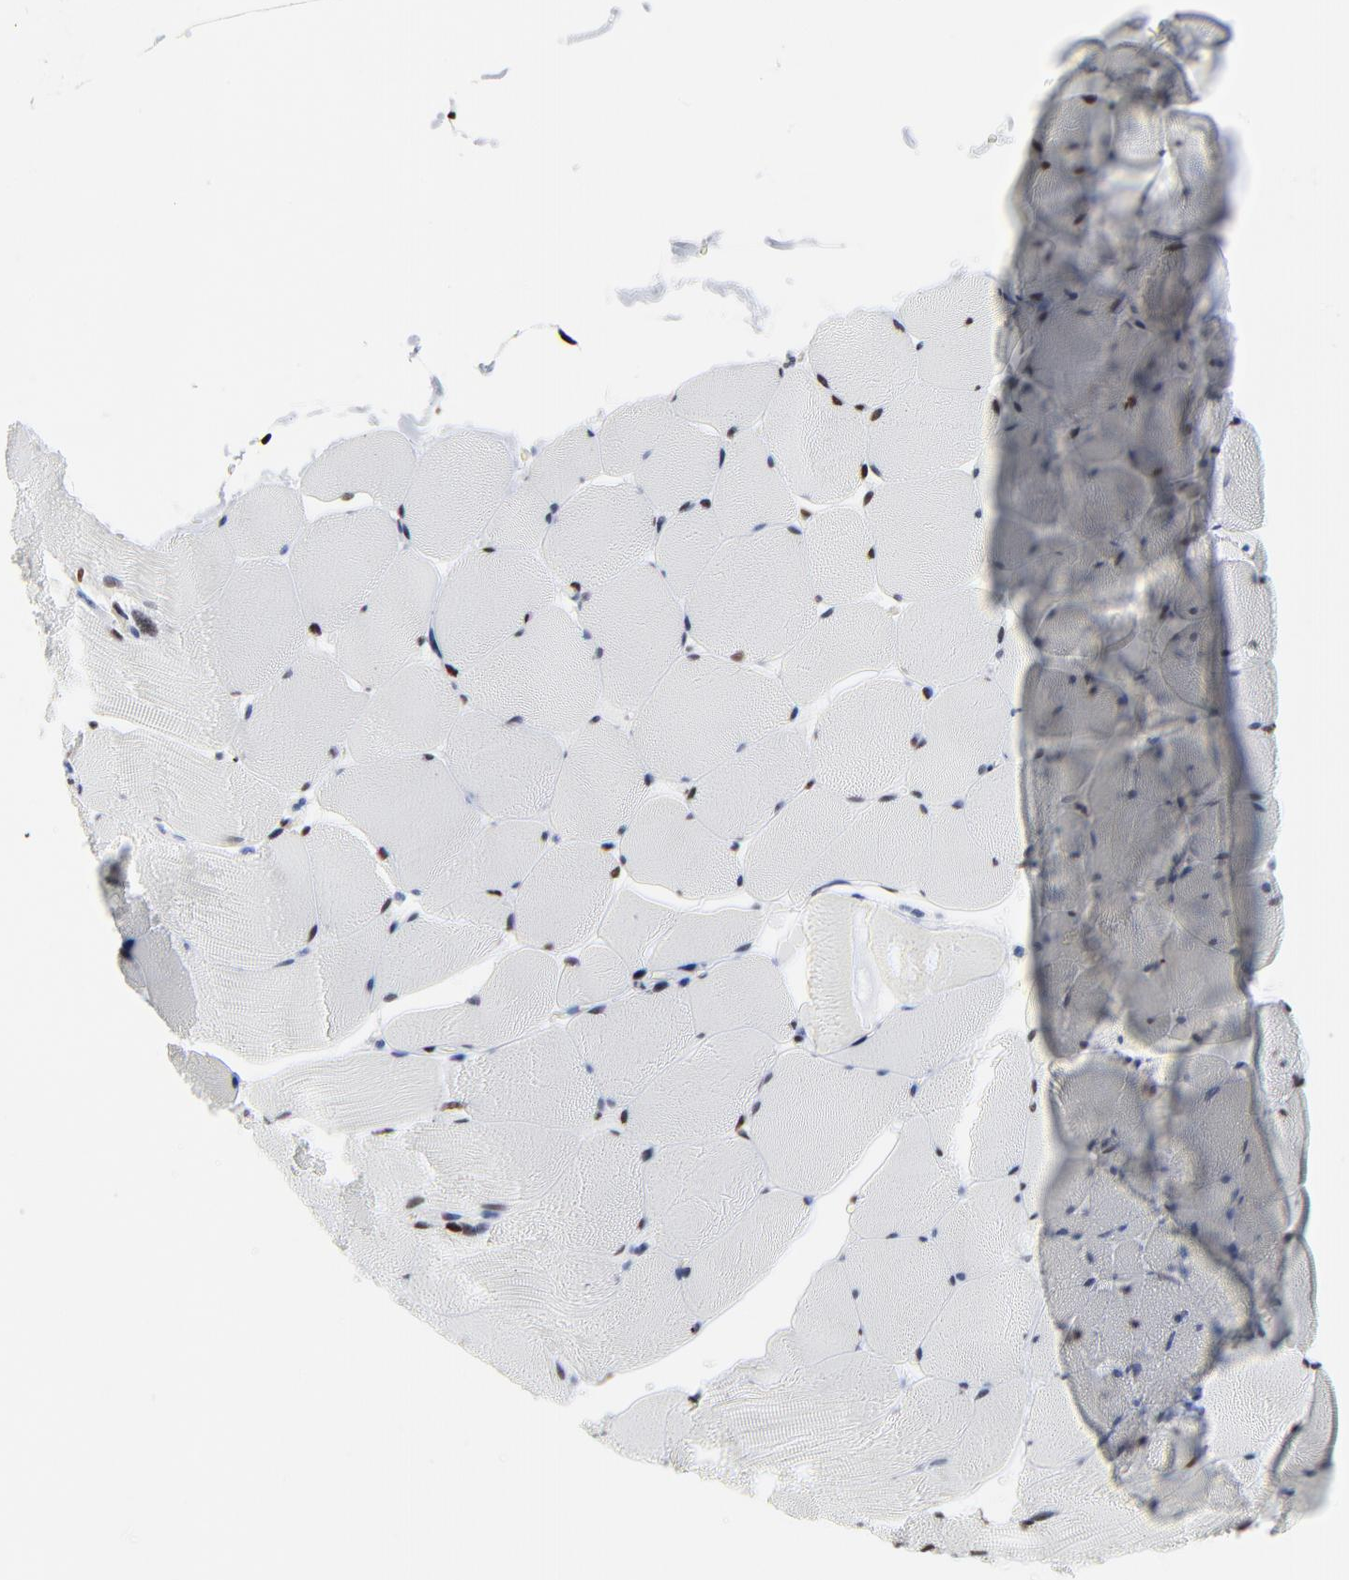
{"staining": {"intensity": "weak", "quantity": "<25%", "location": "nuclear"}, "tissue": "skeletal muscle", "cell_type": "Myocytes", "image_type": "normal", "snomed": [{"axis": "morphology", "description": "Normal tissue, NOS"}, {"axis": "topography", "description": "Skeletal muscle"}], "caption": "Histopathology image shows no protein staining in myocytes of normal skeletal muscle. The staining was performed using DAB to visualize the protein expression in brown, while the nuclei were stained in blue with hematoxylin (Magnification: 20x).", "gene": "JUN", "patient": {"sex": "male", "age": 62}}